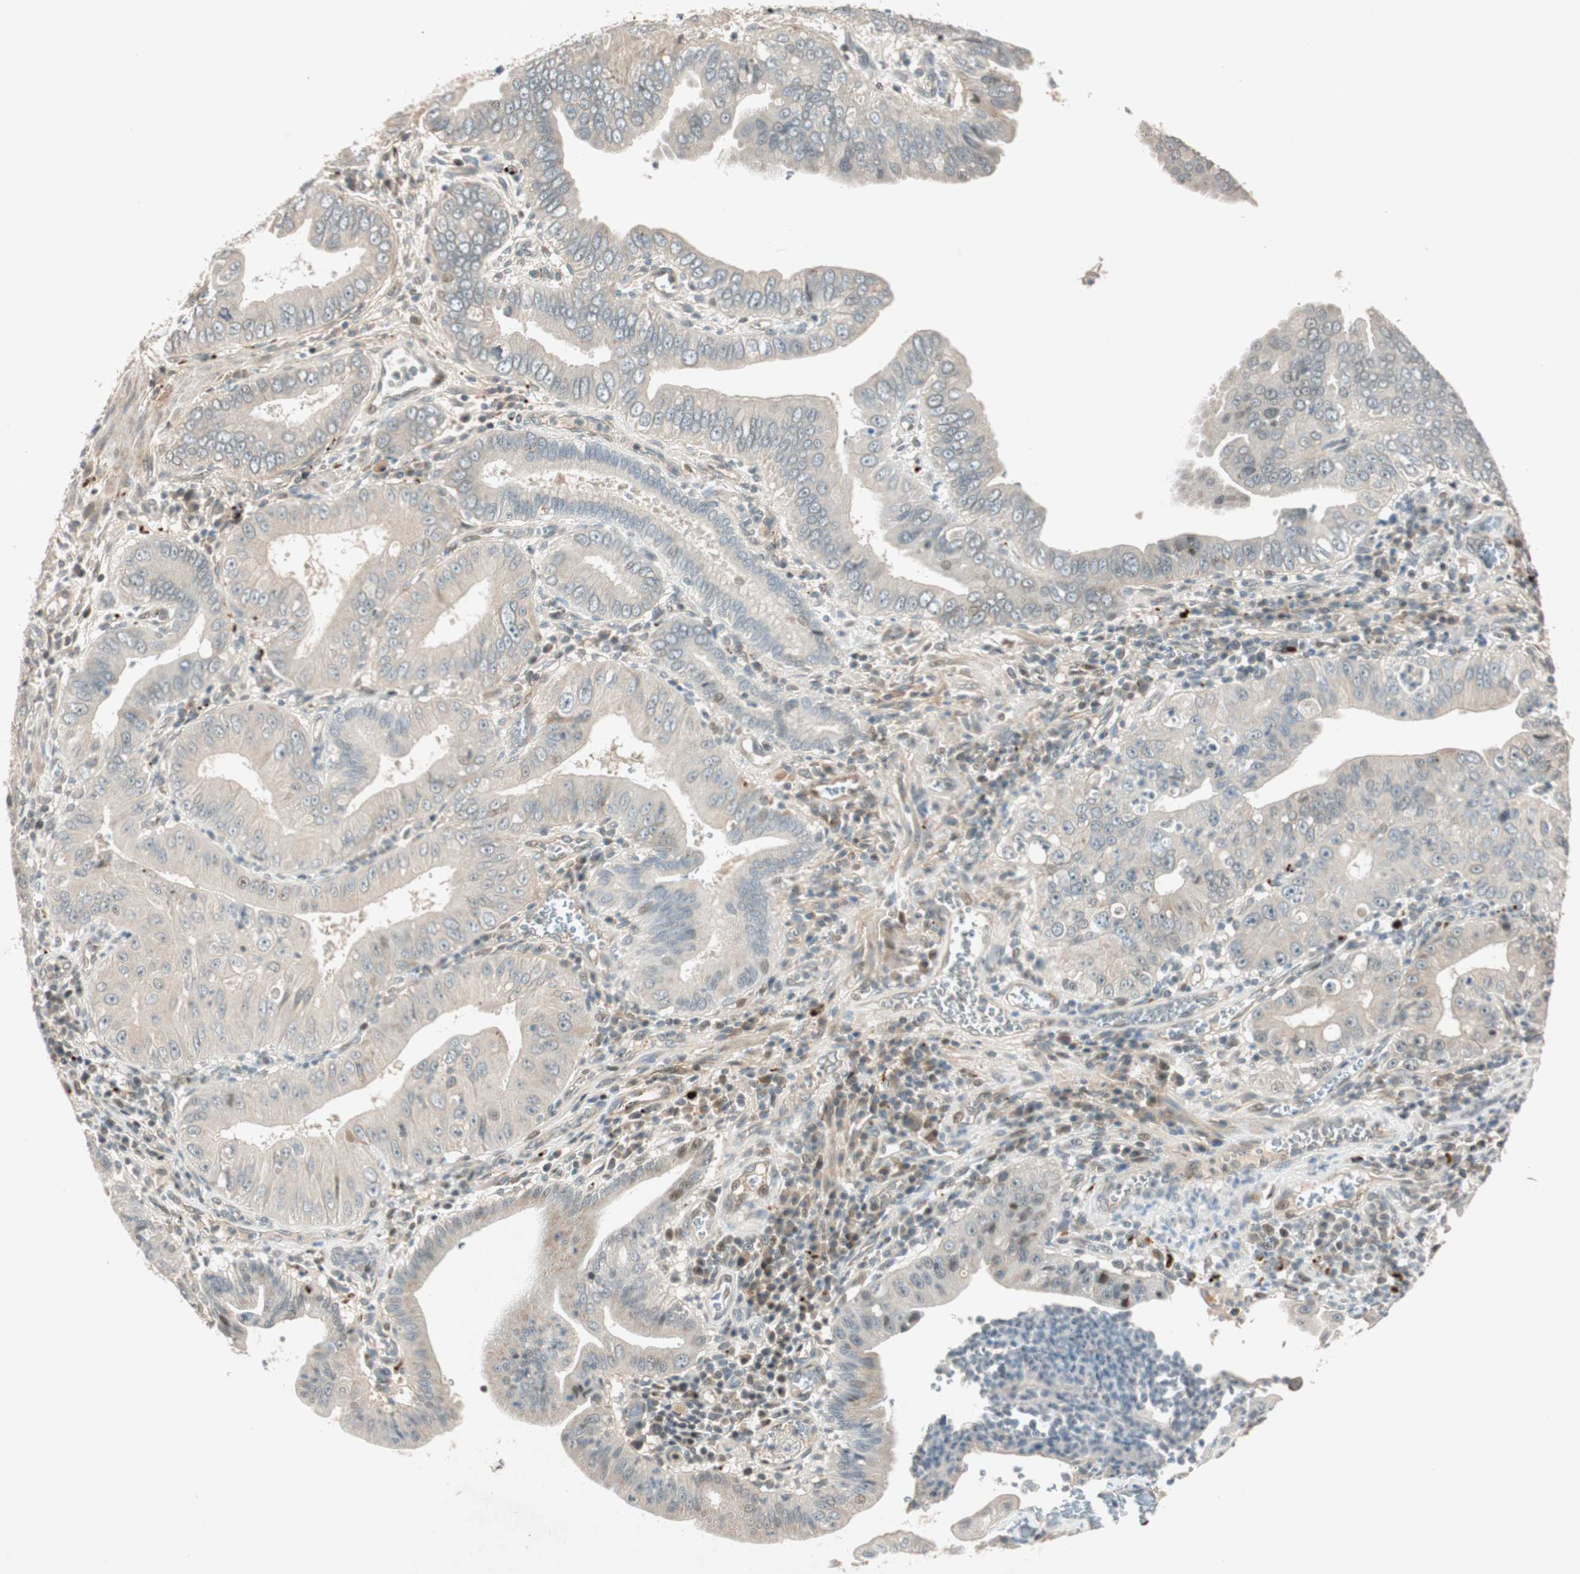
{"staining": {"intensity": "weak", "quantity": "<25%", "location": "cytoplasmic/membranous"}, "tissue": "pancreatic cancer", "cell_type": "Tumor cells", "image_type": "cancer", "snomed": [{"axis": "morphology", "description": "Normal tissue, NOS"}, {"axis": "topography", "description": "Lymph node"}], "caption": "Histopathology image shows no significant protein expression in tumor cells of pancreatic cancer. Nuclei are stained in blue.", "gene": "EPHA6", "patient": {"sex": "male", "age": 50}}